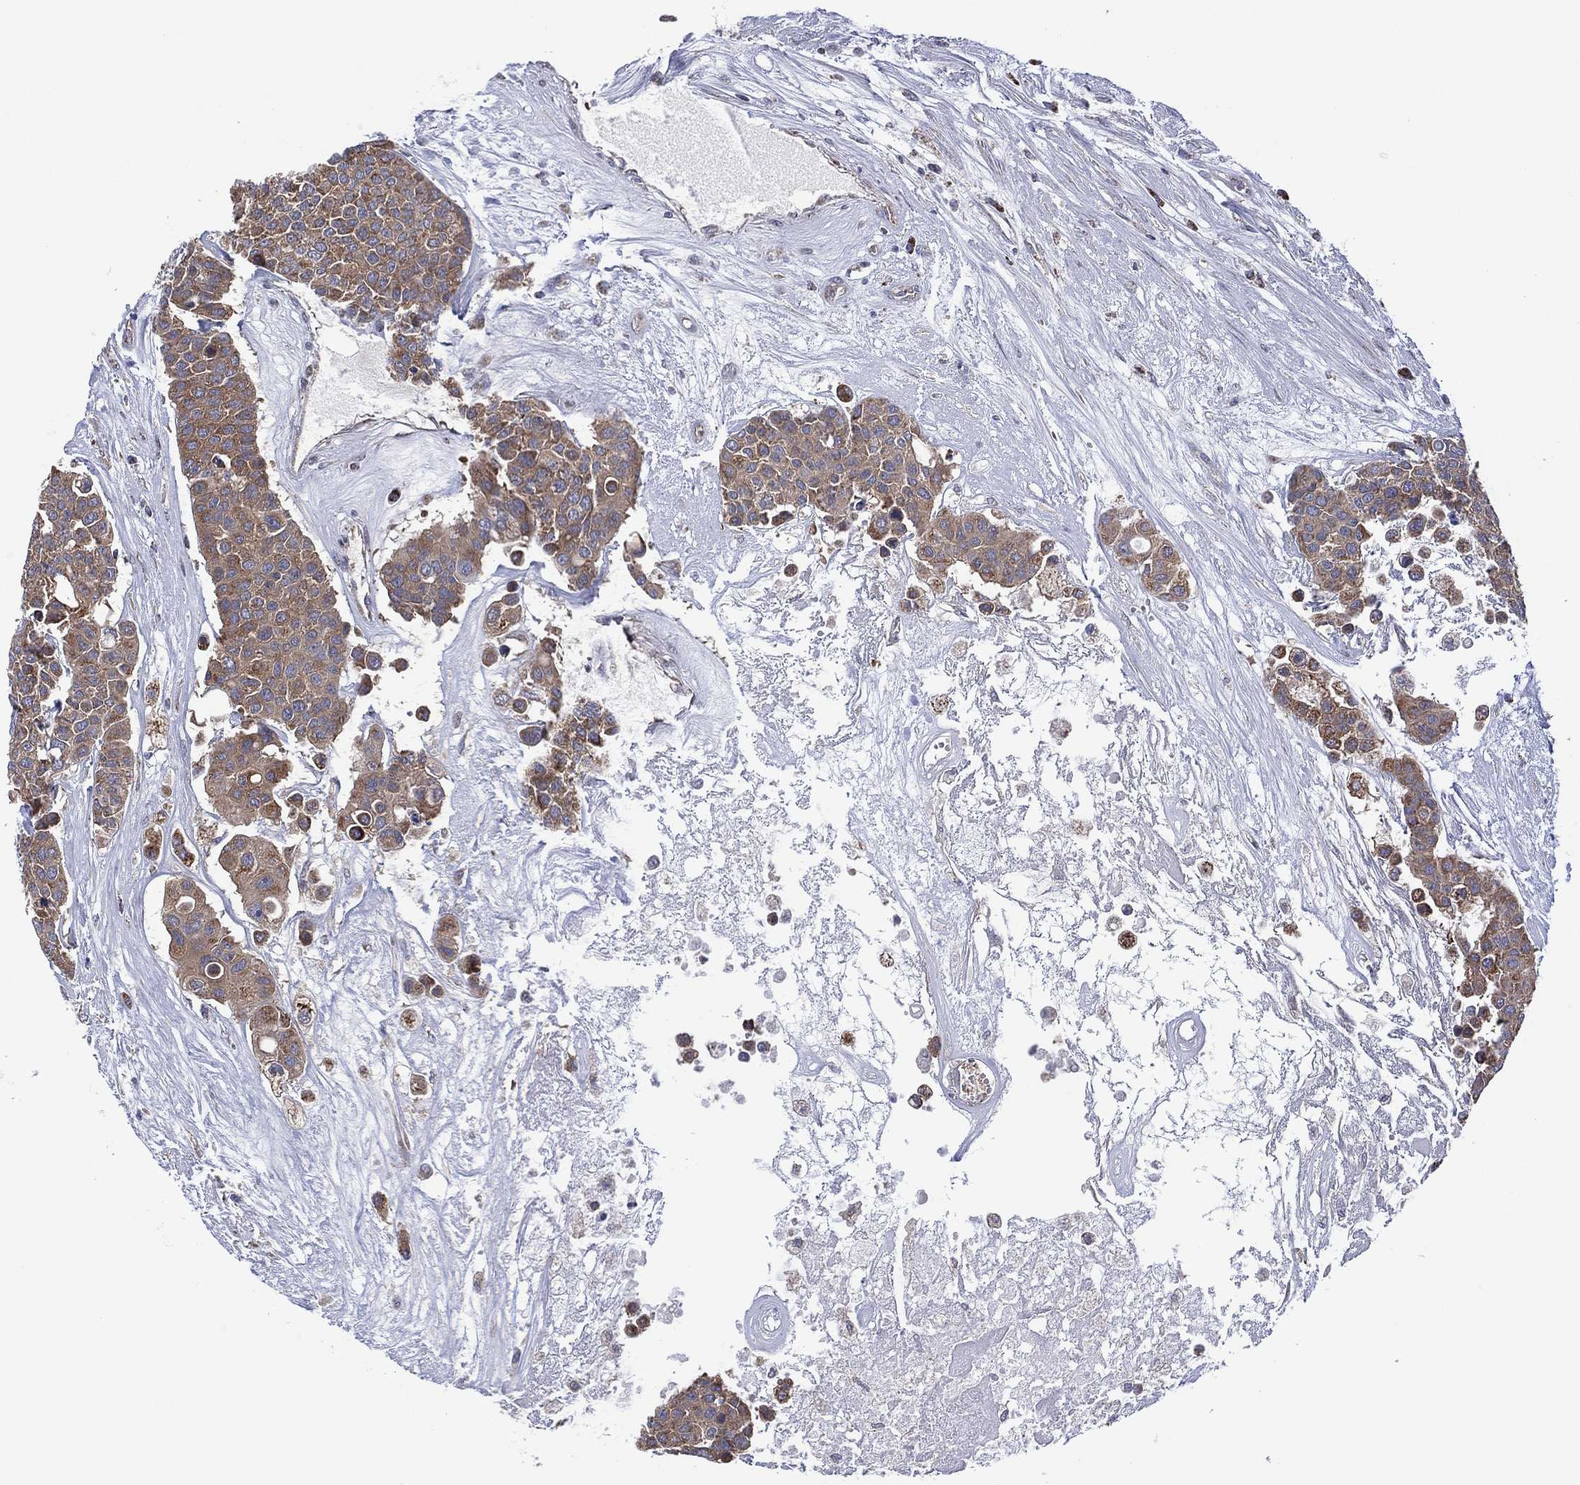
{"staining": {"intensity": "weak", "quantity": ">75%", "location": "cytoplasmic/membranous"}, "tissue": "carcinoid", "cell_type": "Tumor cells", "image_type": "cancer", "snomed": [{"axis": "morphology", "description": "Carcinoid, malignant, NOS"}, {"axis": "topography", "description": "Colon"}], "caption": "High-magnification brightfield microscopy of carcinoid stained with DAB (brown) and counterstained with hematoxylin (blue). tumor cells exhibit weak cytoplasmic/membranous expression is identified in about>75% of cells. The protein of interest is shown in brown color, while the nuclei are stained blue.", "gene": "PIDD1", "patient": {"sex": "male", "age": 81}}